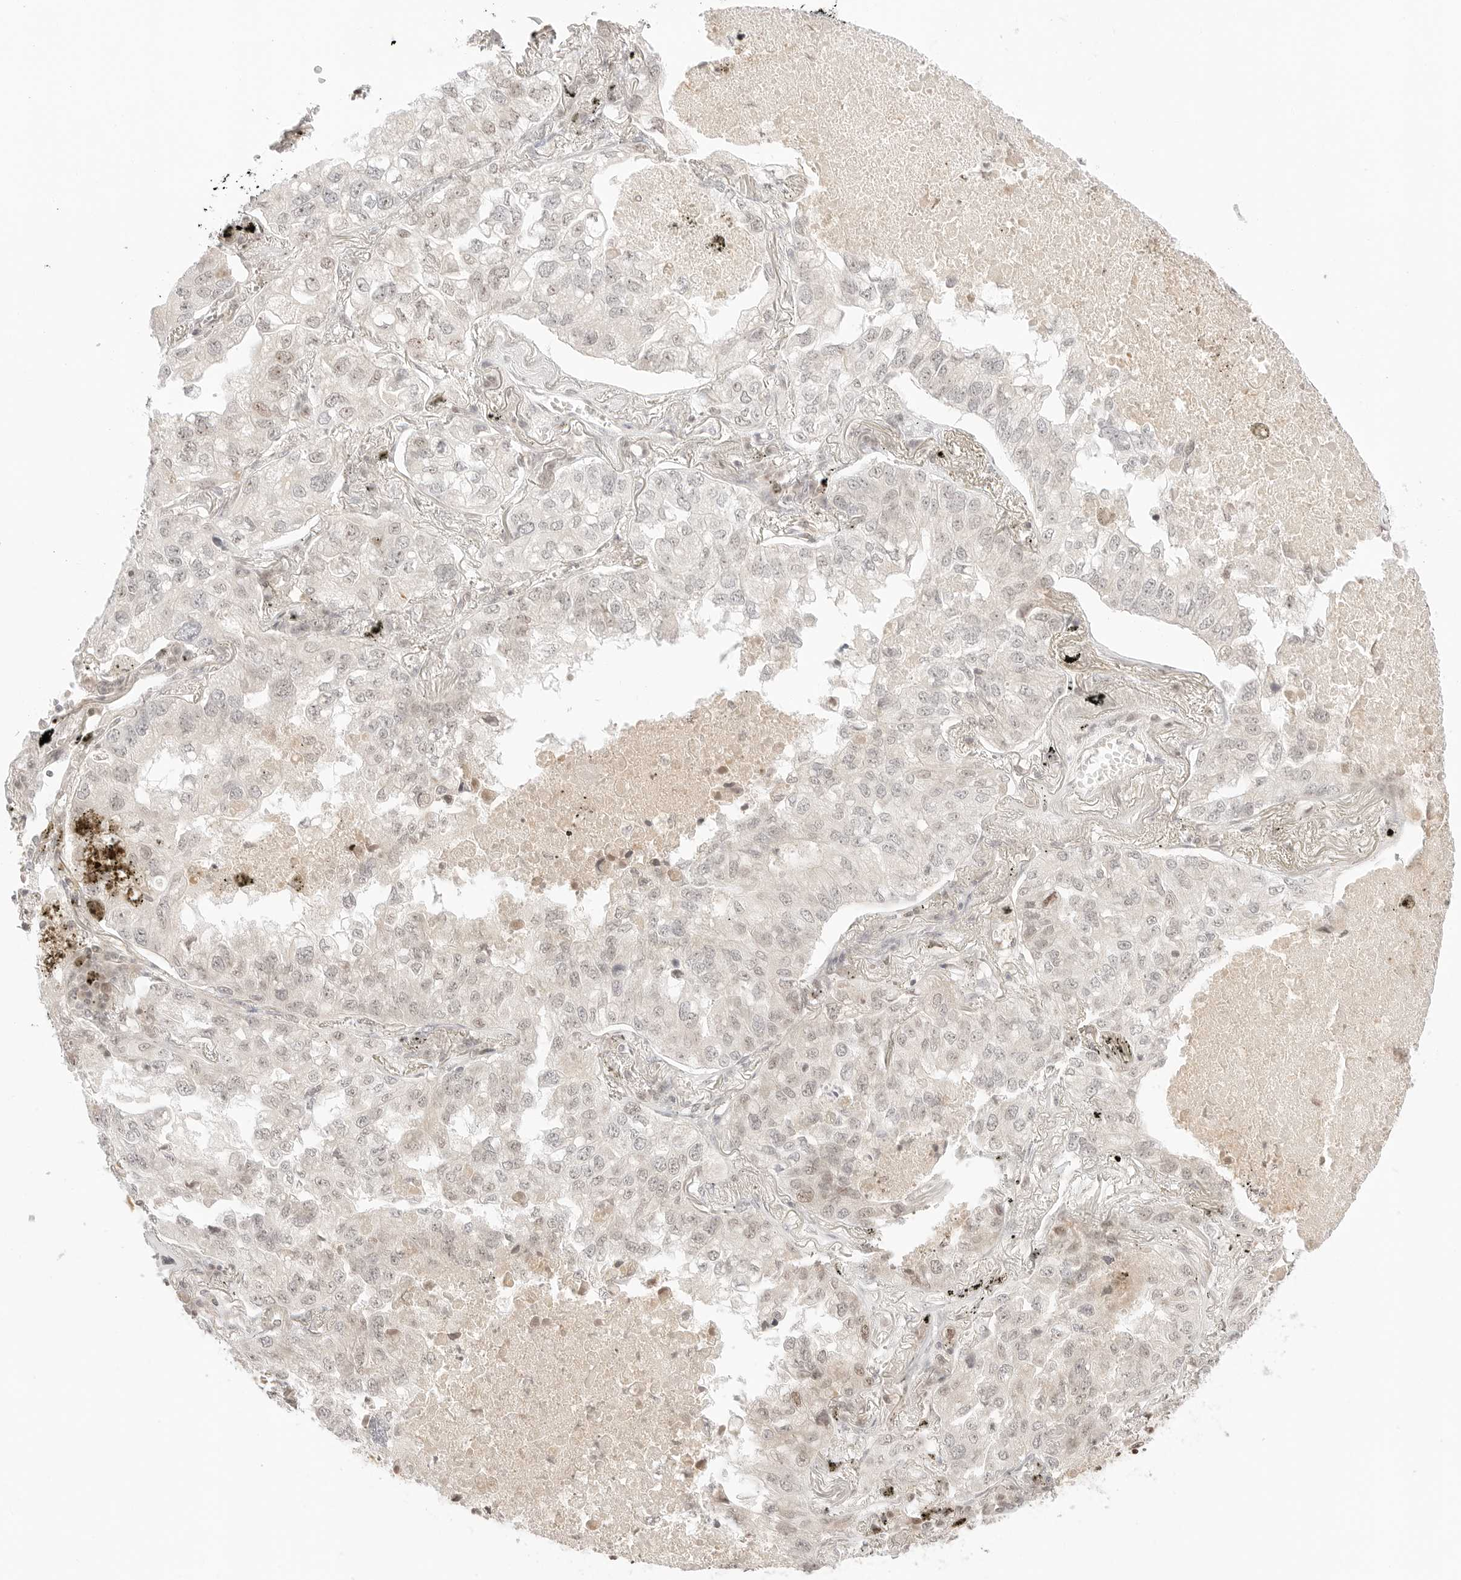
{"staining": {"intensity": "negative", "quantity": "none", "location": "none"}, "tissue": "lung cancer", "cell_type": "Tumor cells", "image_type": "cancer", "snomed": [{"axis": "morphology", "description": "Adenocarcinoma, NOS"}, {"axis": "topography", "description": "Lung"}], "caption": "There is no significant expression in tumor cells of lung cancer.", "gene": "RPS6KL1", "patient": {"sex": "male", "age": 65}}